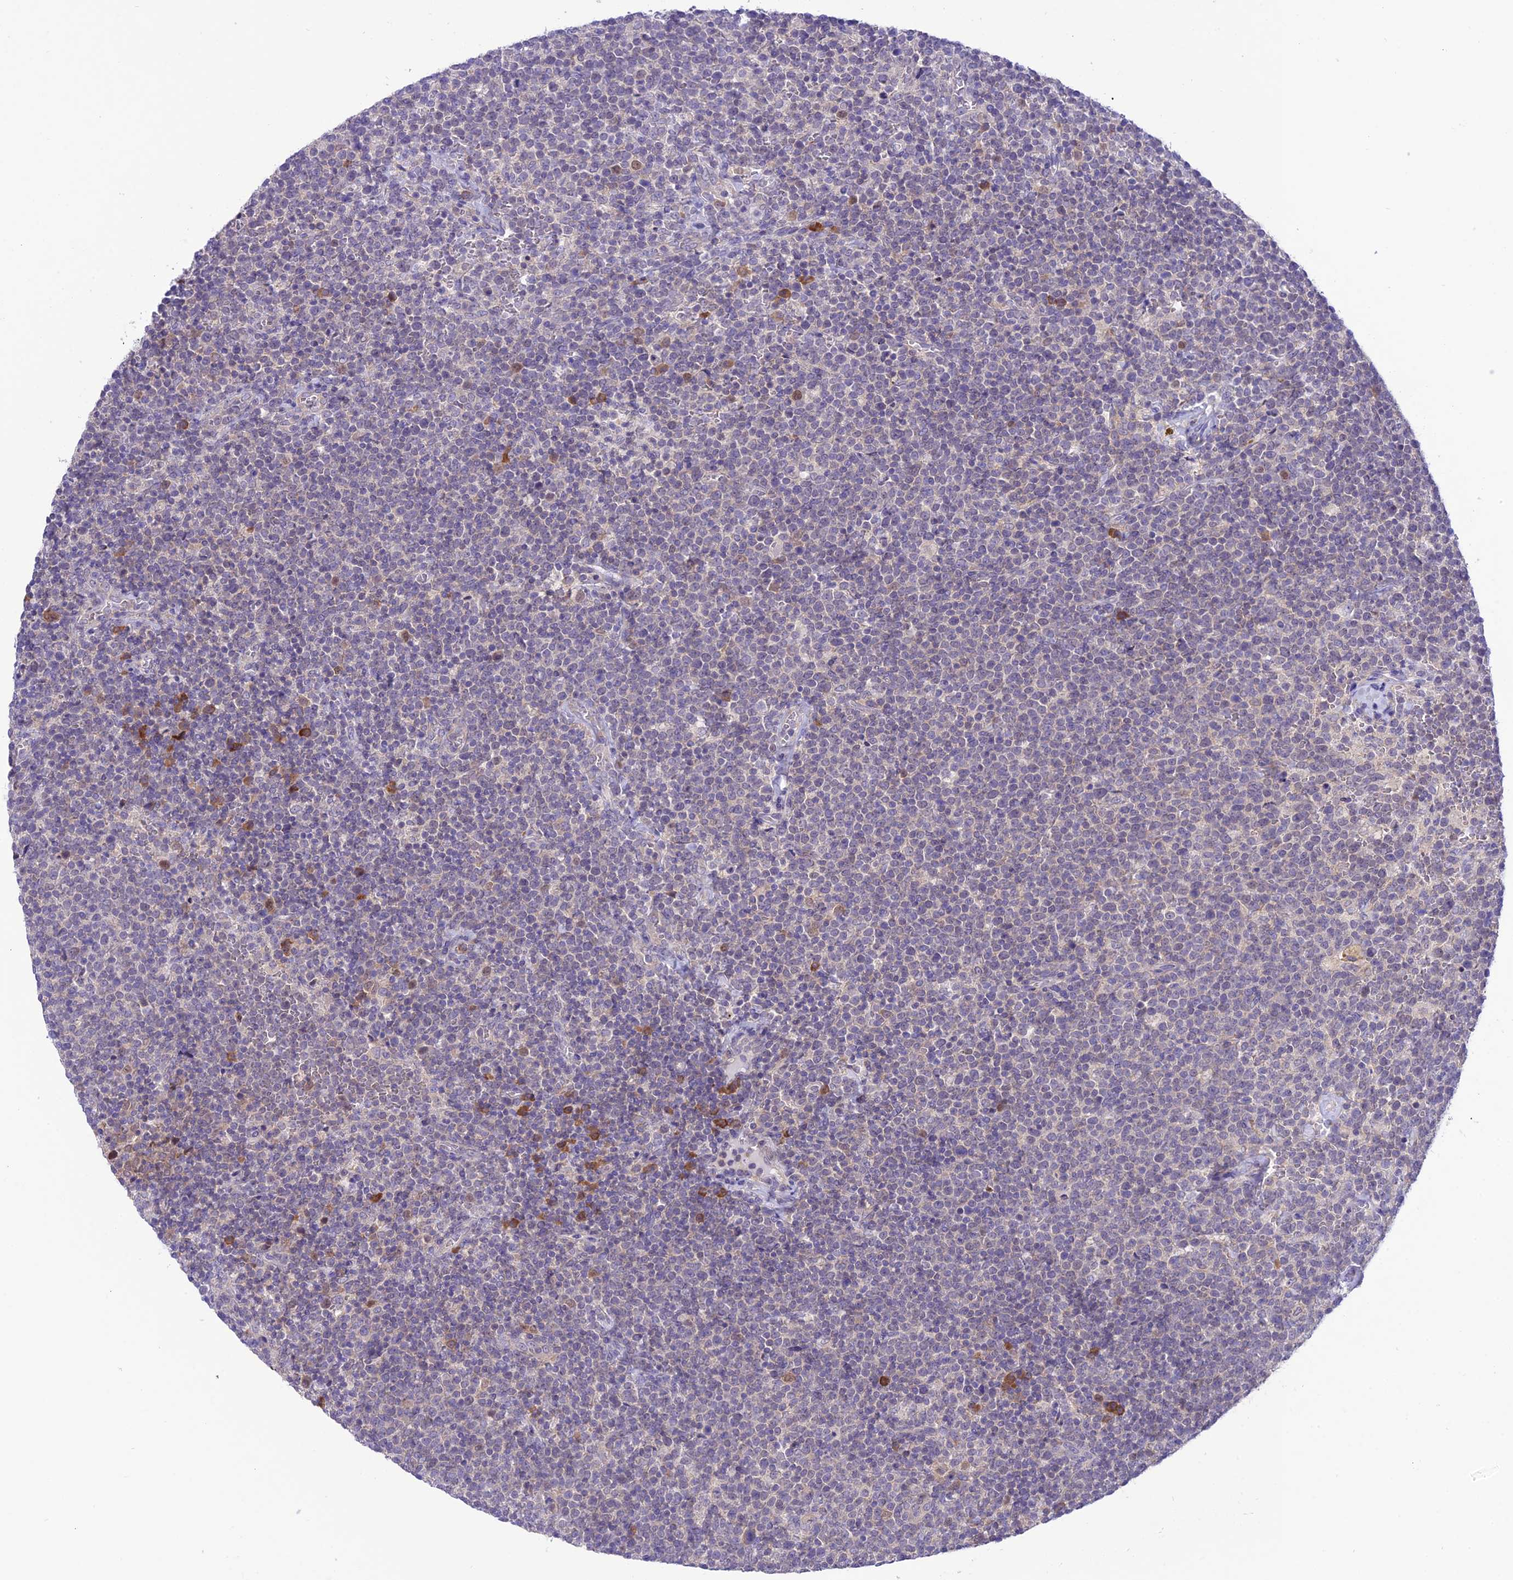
{"staining": {"intensity": "negative", "quantity": "none", "location": "none"}, "tissue": "lymphoma", "cell_type": "Tumor cells", "image_type": "cancer", "snomed": [{"axis": "morphology", "description": "Malignant lymphoma, non-Hodgkin's type, High grade"}, {"axis": "topography", "description": "Lymph node"}], "caption": "Protein analysis of malignant lymphoma, non-Hodgkin's type (high-grade) shows no significant positivity in tumor cells.", "gene": "RNF126", "patient": {"sex": "male", "age": 61}}